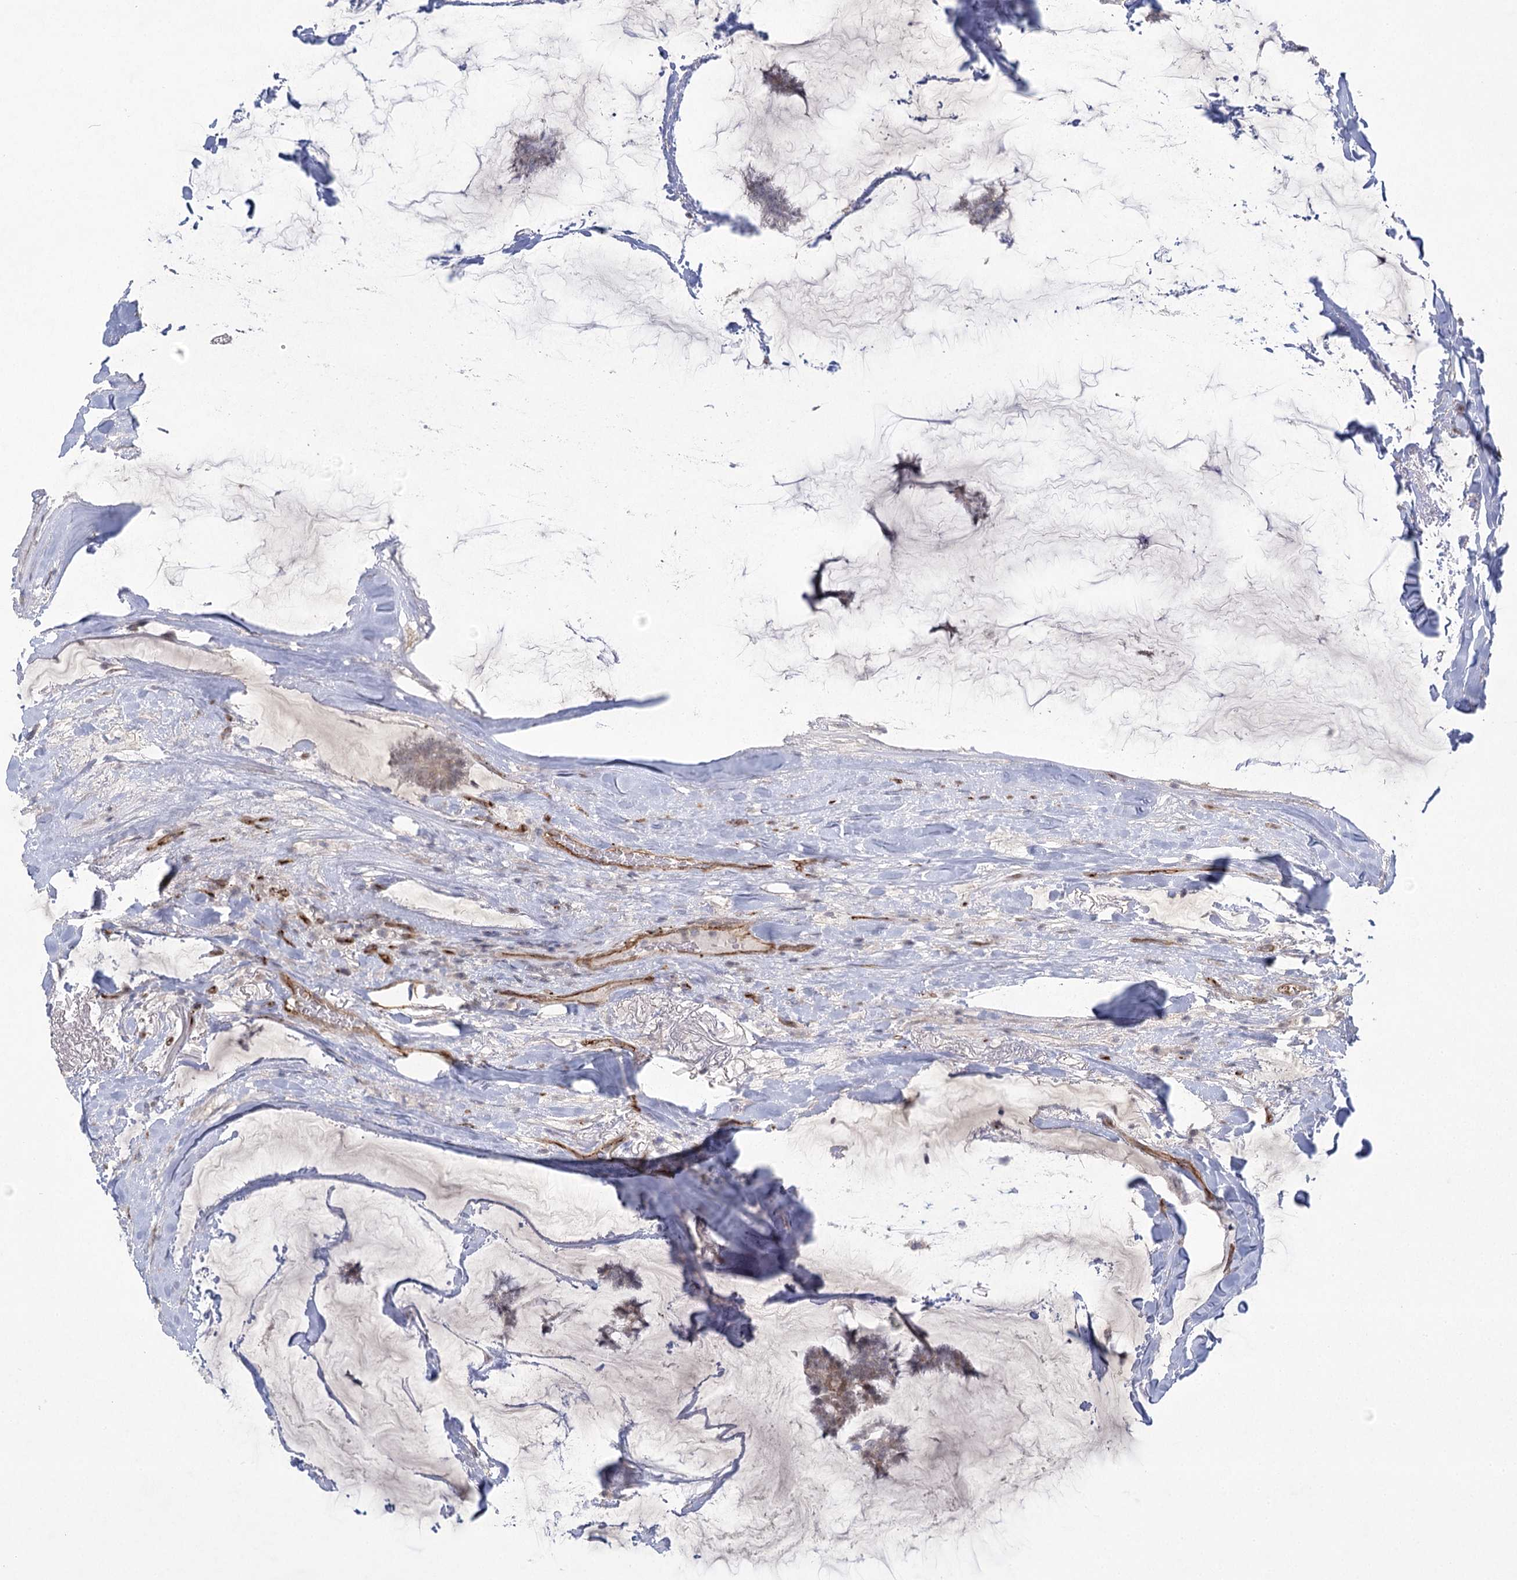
{"staining": {"intensity": "weak", "quantity": "25%-75%", "location": "nuclear"}, "tissue": "breast cancer", "cell_type": "Tumor cells", "image_type": "cancer", "snomed": [{"axis": "morphology", "description": "Duct carcinoma"}, {"axis": "topography", "description": "Breast"}], "caption": "Protein expression analysis of human infiltrating ductal carcinoma (breast) reveals weak nuclear positivity in about 25%-75% of tumor cells.", "gene": "AMTN", "patient": {"sex": "female", "age": 93}}